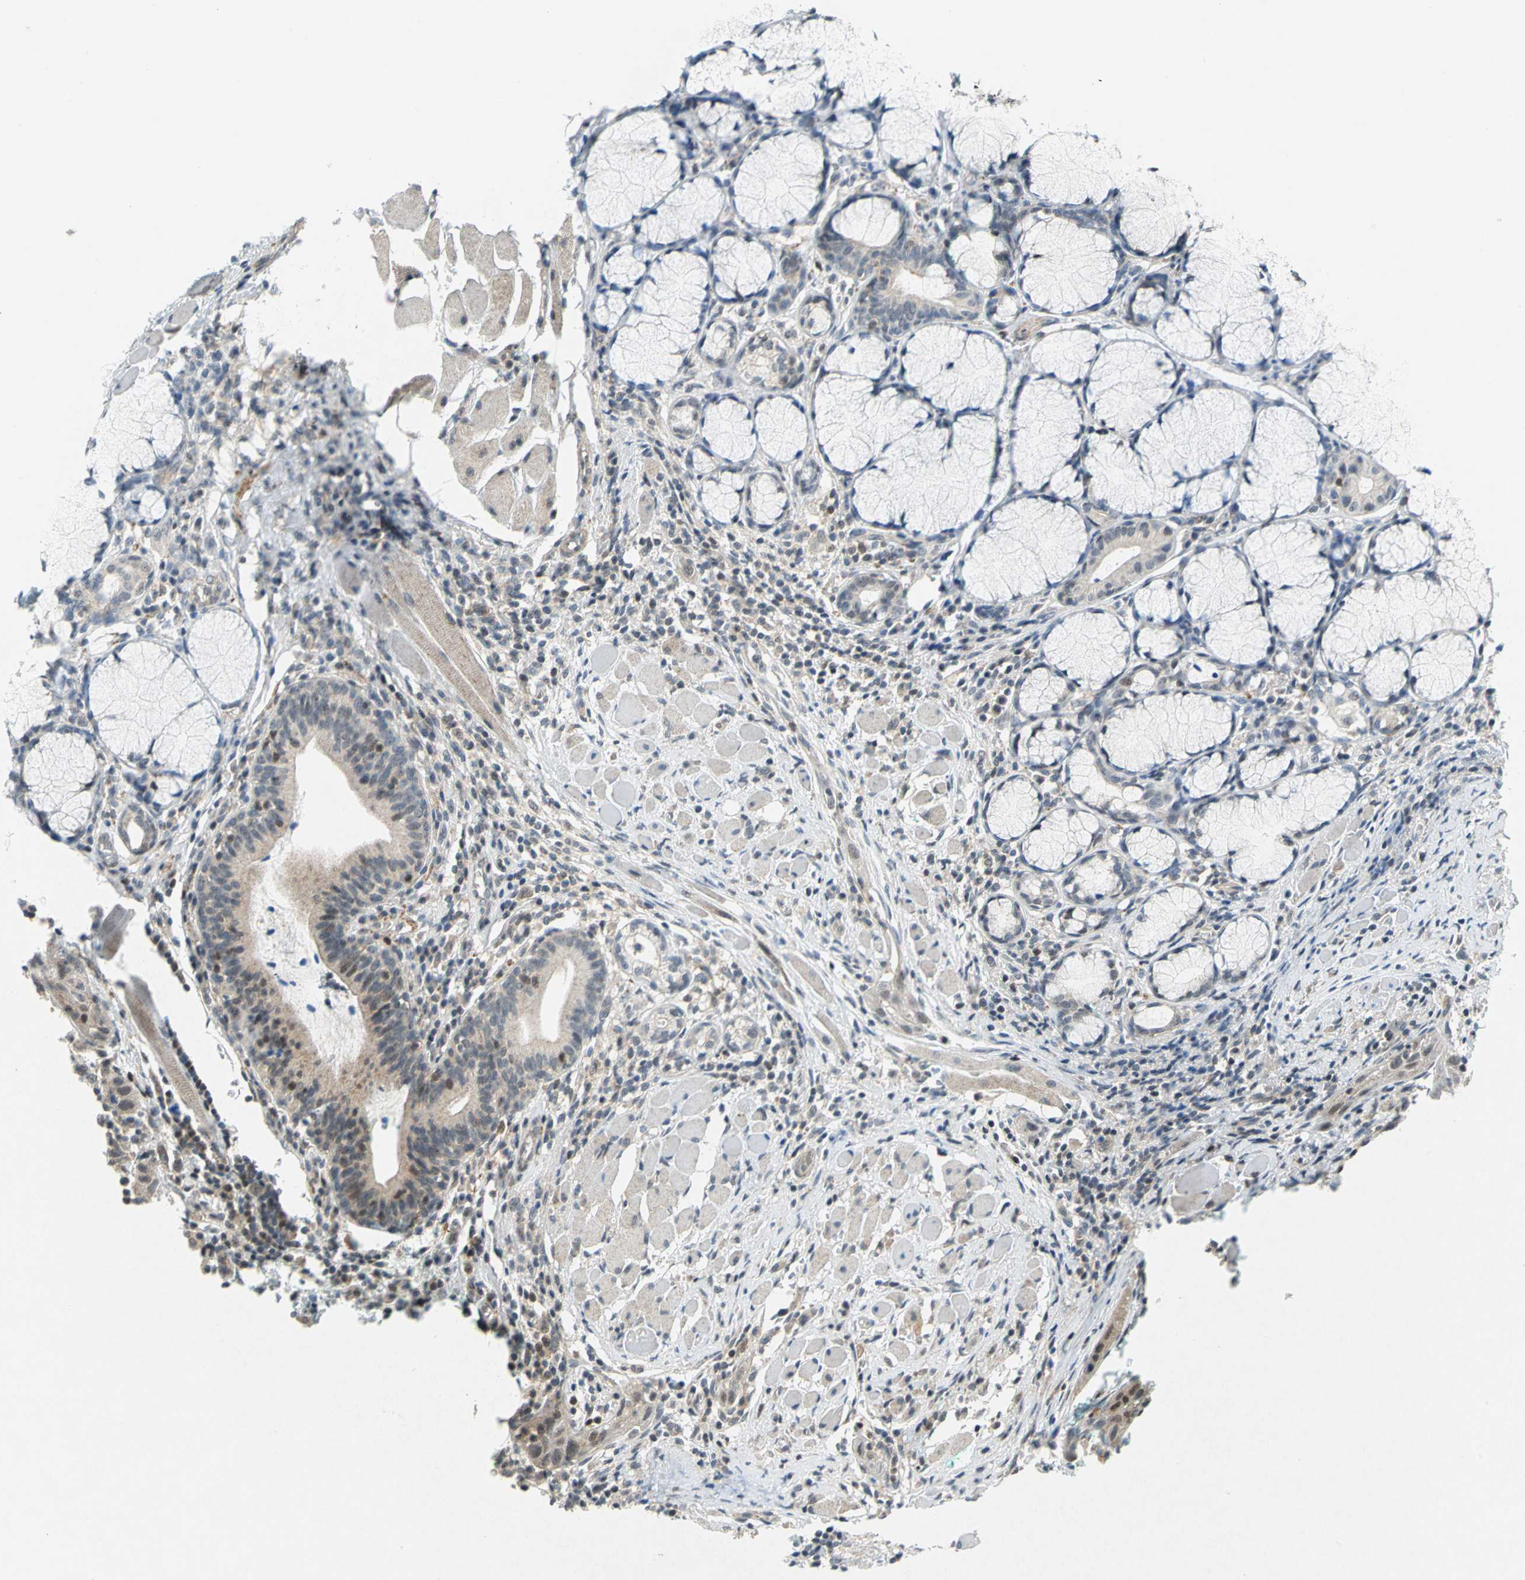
{"staining": {"intensity": "negative", "quantity": "none", "location": "none"}, "tissue": "head and neck cancer", "cell_type": "Tumor cells", "image_type": "cancer", "snomed": [{"axis": "morphology", "description": "Squamous cell carcinoma, NOS"}, {"axis": "topography", "description": "Oral tissue"}, {"axis": "topography", "description": "Head-Neck"}], "caption": "The photomicrograph displays no significant positivity in tumor cells of head and neck cancer (squamous cell carcinoma).", "gene": "PIN1", "patient": {"sex": "female", "age": 50}}